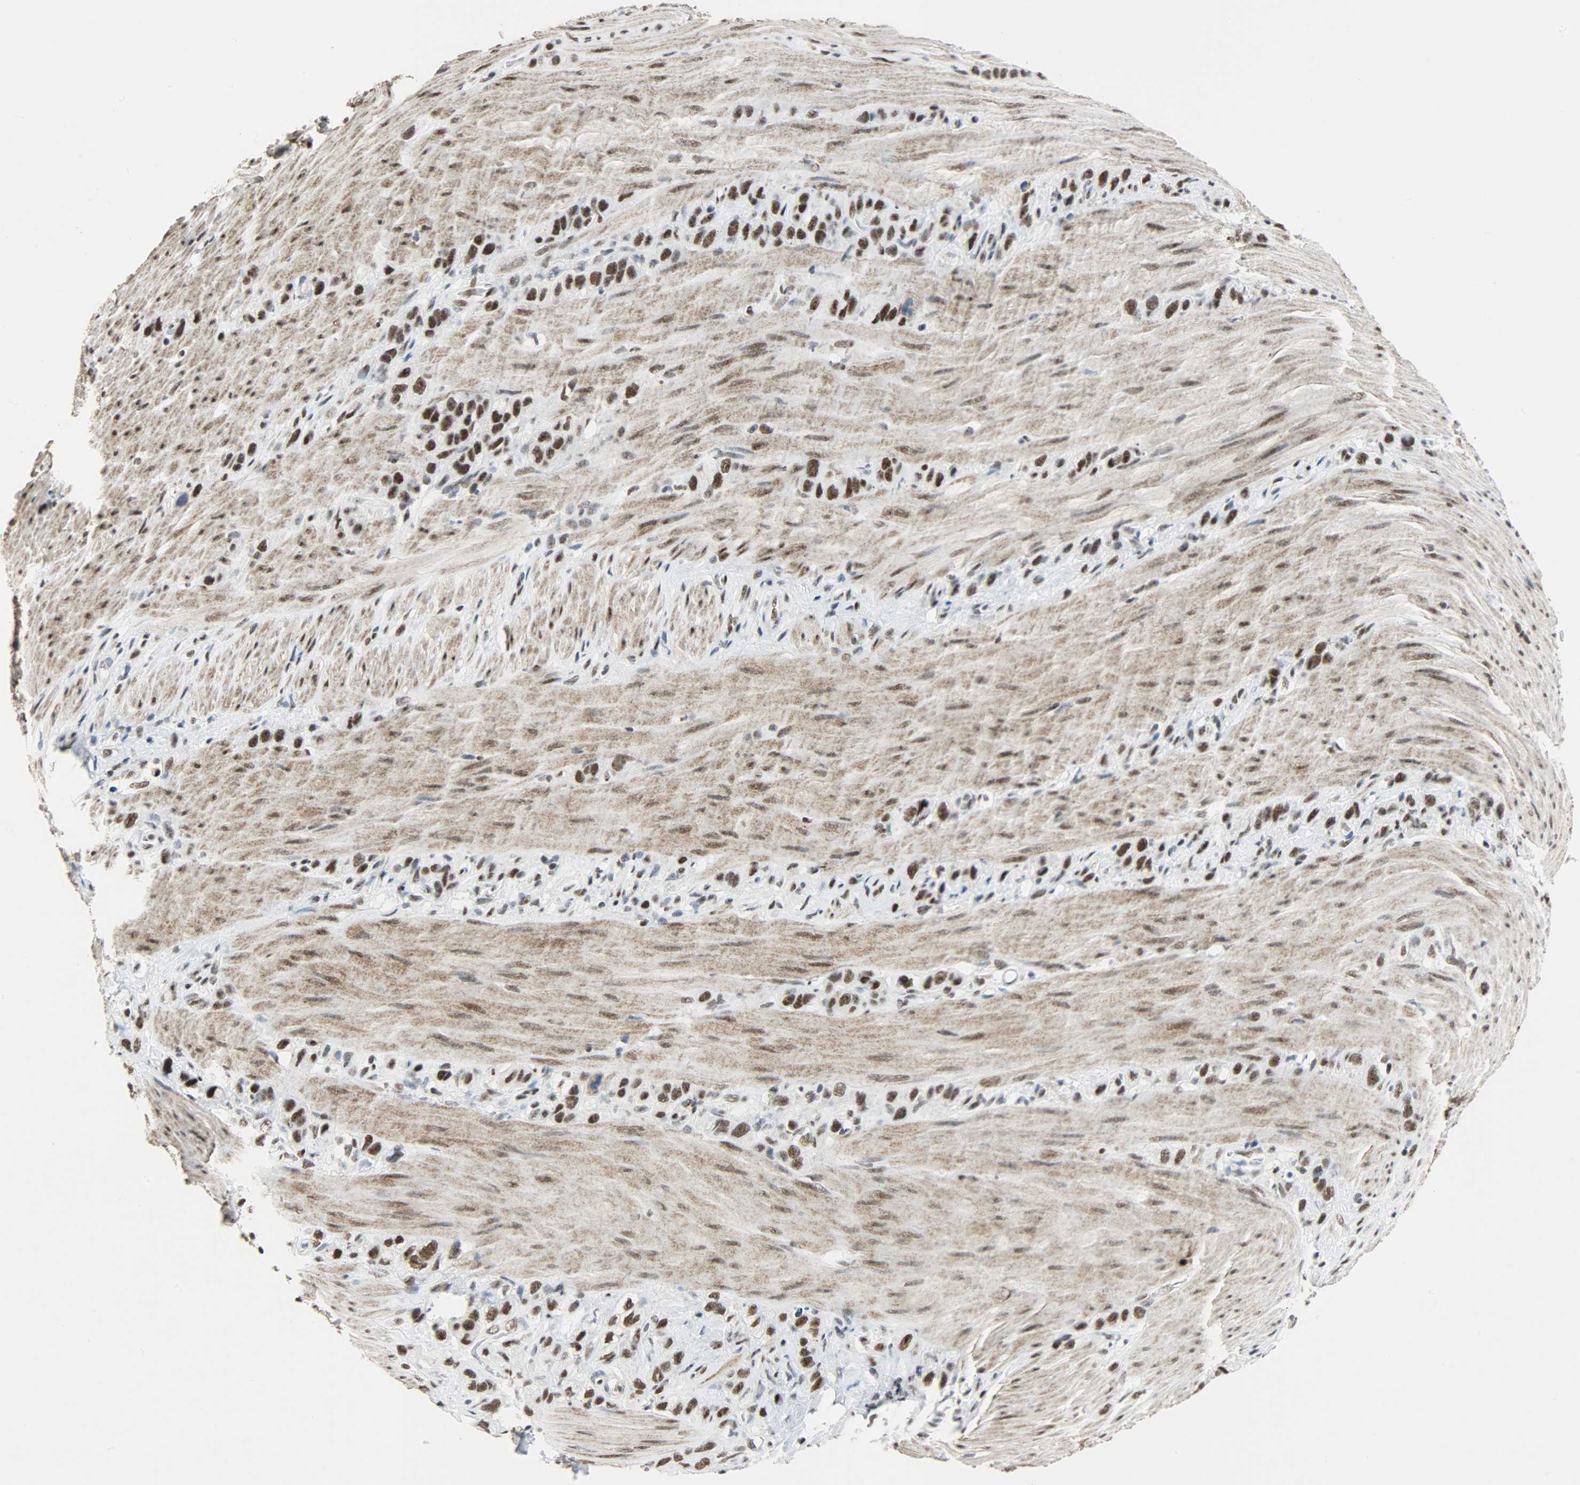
{"staining": {"intensity": "strong", "quantity": ">75%", "location": "nuclear"}, "tissue": "stomach cancer", "cell_type": "Tumor cells", "image_type": "cancer", "snomed": [{"axis": "morphology", "description": "Normal tissue, NOS"}, {"axis": "morphology", "description": "Adenocarcinoma, NOS"}, {"axis": "morphology", "description": "Adenocarcinoma, High grade"}, {"axis": "topography", "description": "Stomach, upper"}, {"axis": "topography", "description": "Stomach"}], "caption": "Immunohistochemistry (DAB (3,3'-diaminobenzidine)) staining of human adenocarcinoma (high-grade) (stomach) shows strong nuclear protein staining in approximately >75% of tumor cells.", "gene": "SSB", "patient": {"sex": "female", "age": 65}}